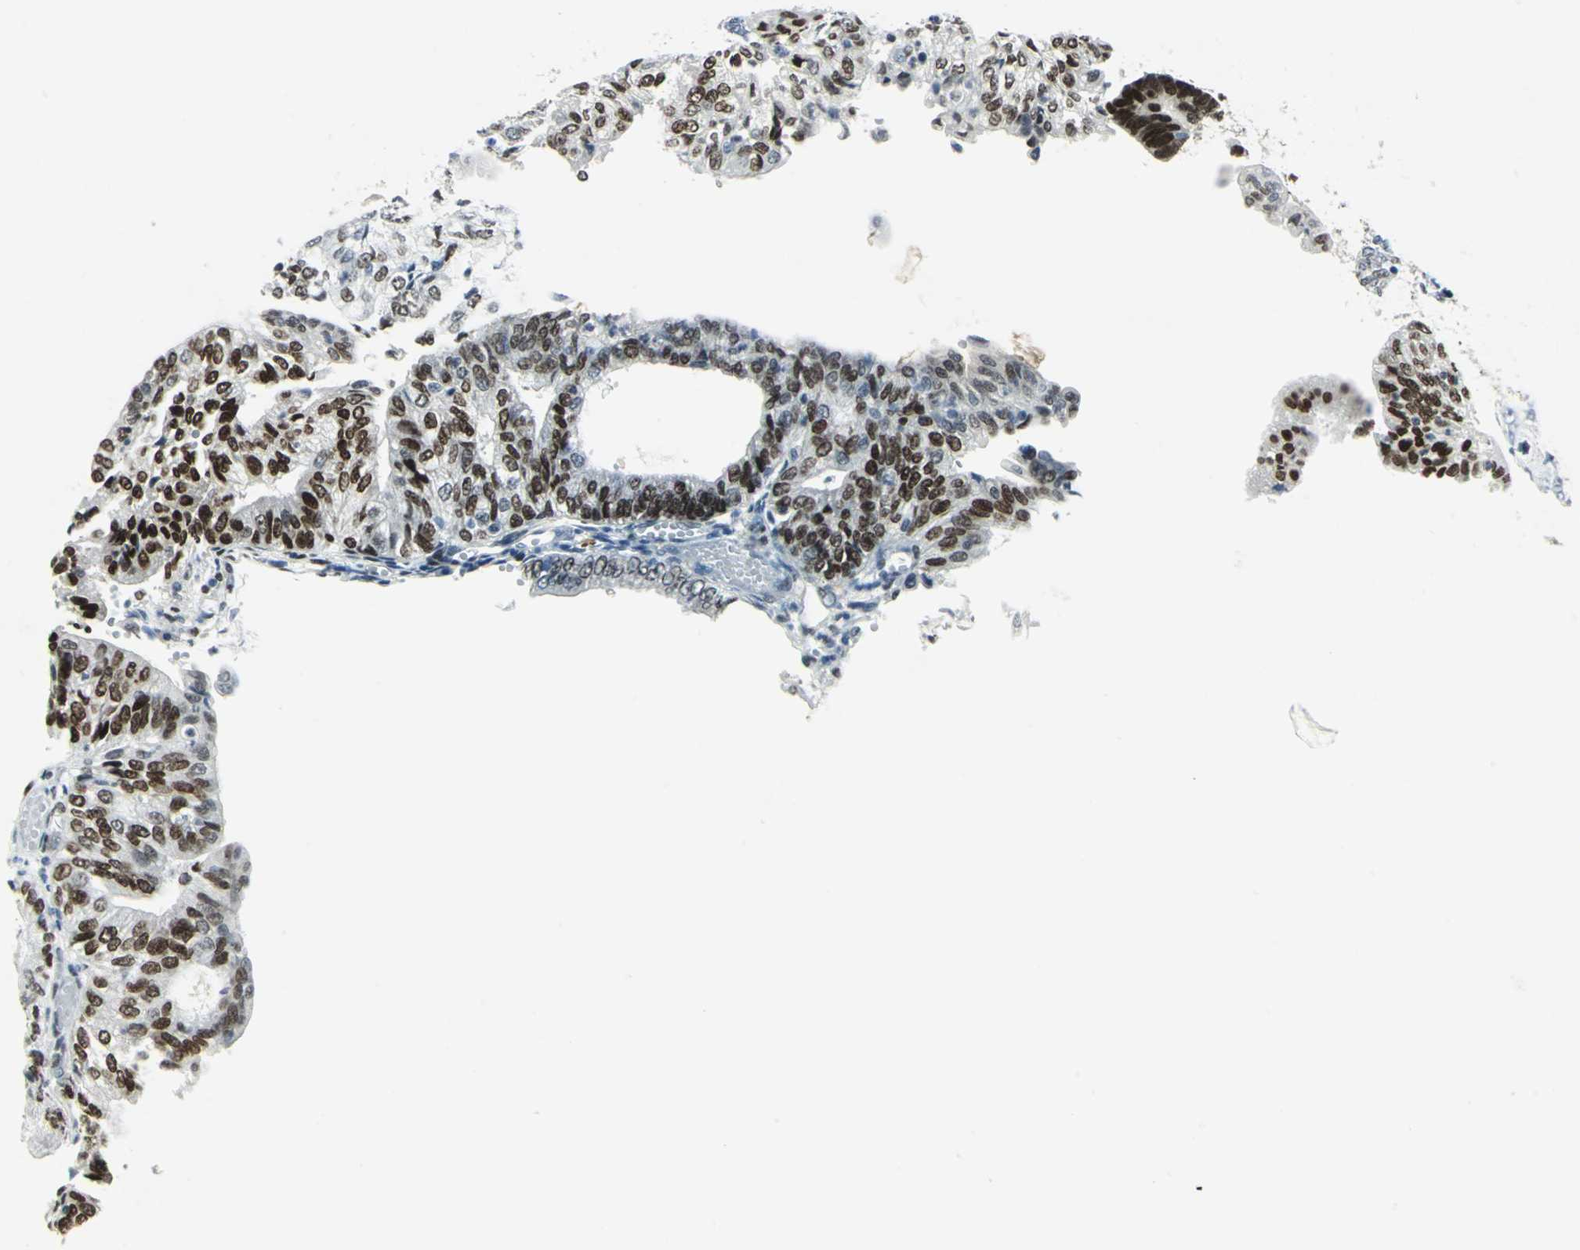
{"staining": {"intensity": "strong", "quantity": ">75%", "location": "nuclear"}, "tissue": "endometrial cancer", "cell_type": "Tumor cells", "image_type": "cancer", "snomed": [{"axis": "morphology", "description": "Adenocarcinoma, NOS"}, {"axis": "topography", "description": "Endometrium"}], "caption": "Endometrial adenocarcinoma was stained to show a protein in brown. There is high levels of strong nuclear positivity in approximately >75% of tumor cells.", "gene": "MEIS2", "patient": {"sex": "female", "age": 59}}